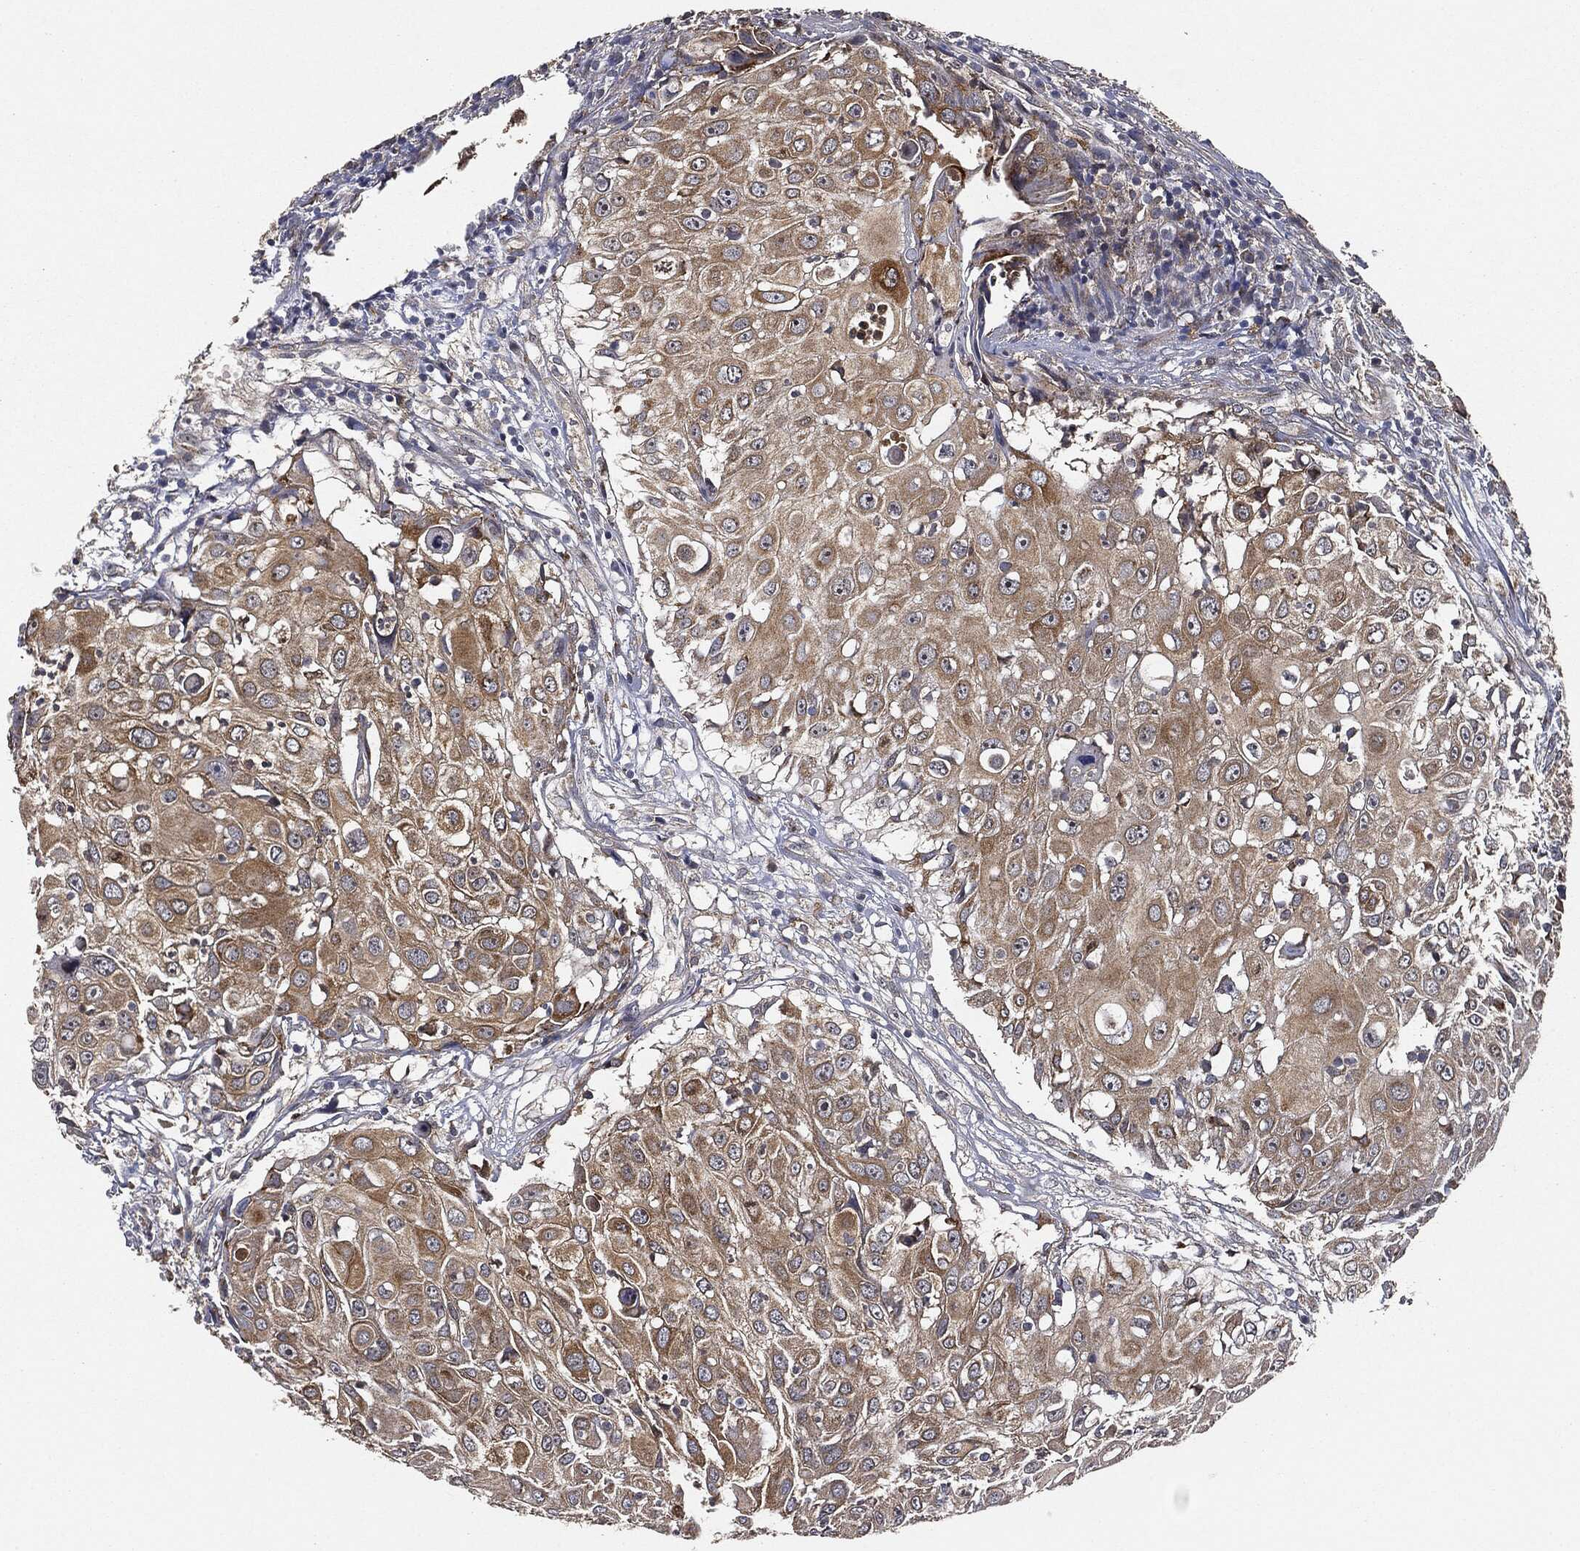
{"staining": {"intensity": "moderate", "quantity": ">75%", "location": "cytoplasmic/membranous"}, "tissue": "urothelial cancer", "cell_type": "Tumor cells", "image_type": "cancer", "snomed": [{"axis": "morphology", "description": "Urothelial carcinoma, High grade"}, {"axis": "topography", "description": "Urinary bladder"}], "caption": "An image of urothelial cancer stained for a protein displays moderate cytoplasmic/membranous brown staining in tumor cells.", "gene": "MIER2", "patient": {"sex": "female", "age": 79}}